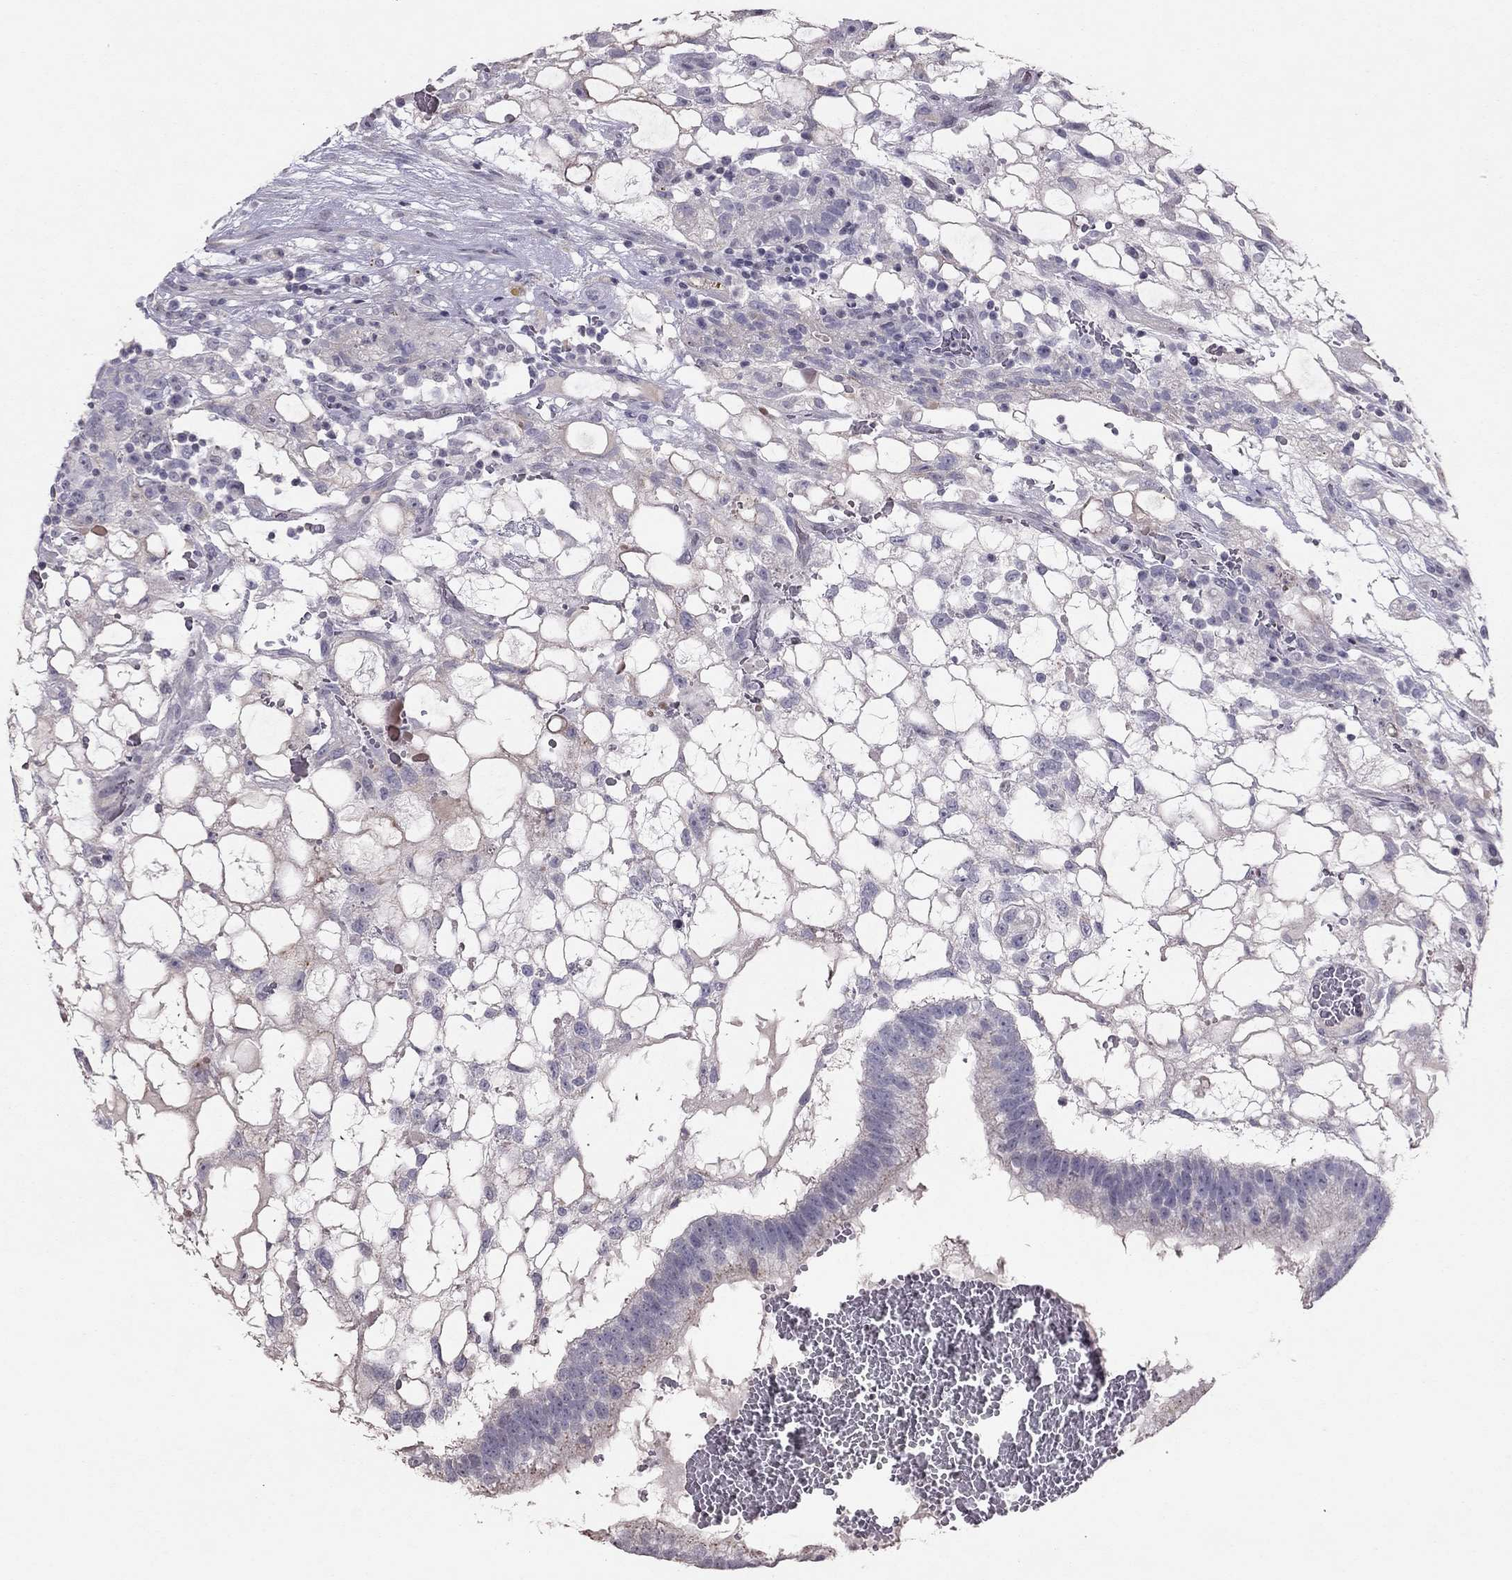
{"staining": {"intensity": "negative", "quantity": "none", "location": "none"}, "tissue": "testis cancer", "cell_type": "Tumor cells", "image_type": "cancer", "snomed": [{"axis": "morphology", "description": "Normal tissue, NOS"}, {"axis": "morphology", "description": "Carcinoma, Embryonal, NOS"}, {"axis": "topography", "description": "Testis"}, {"axis": "topography", "description": "Epididymis"}], "caption": "Testis cancer (embryonal carcinoma) was stained to show a protein in brown. There is no significant staining in tumor cells. (DAB immunohistochemistry, high magnification).", "gene": "TSHB", "patient": {"sex": "male", "age": 32}}